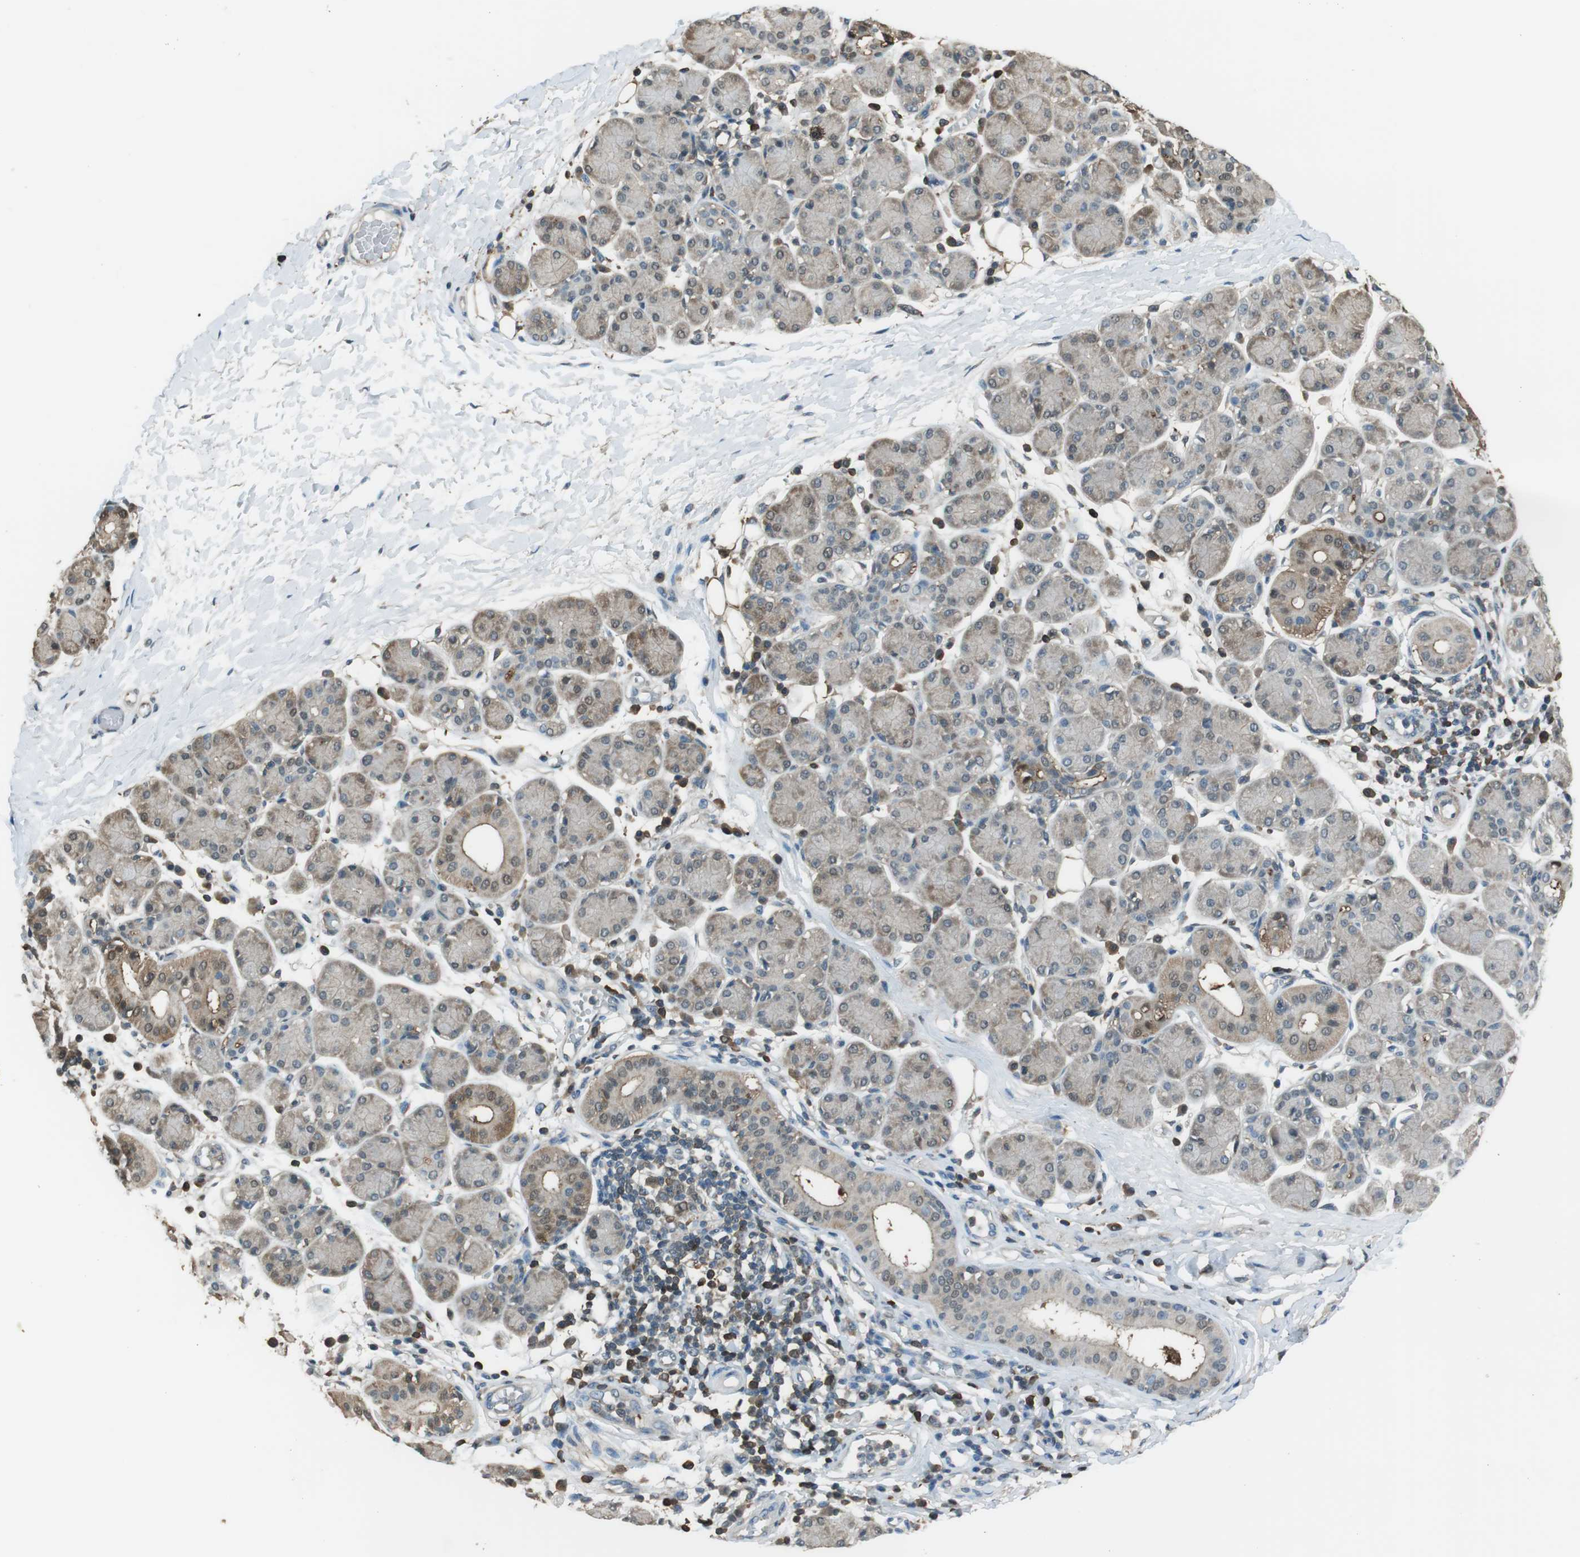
{"staining": {"intensity": "moderate", "quantity": "25%-75%", "location": "cytoplasmic/membranous"}, "tissue": "salivary gland", "cell_type": "Glandular cells", "image_type": "normal", "snomed": [{"axis": "morphology", "description": "Normal tissue, NOS"}, {"axis": "morphology", "description": "Inflammation, NOS"}, {"axis": "topography", "description": "Lymph node"}, {"axis": "topography", "description": "Salivary gland"}], "caption": "This is a photomicrograph of IHC staining of unremarkable salivary gland, which shows moderate expression in the cytoplasmic/membranous of glandular cells.", "gene": "TWSG1", "patient": {"sex": "male", "age": 3}}